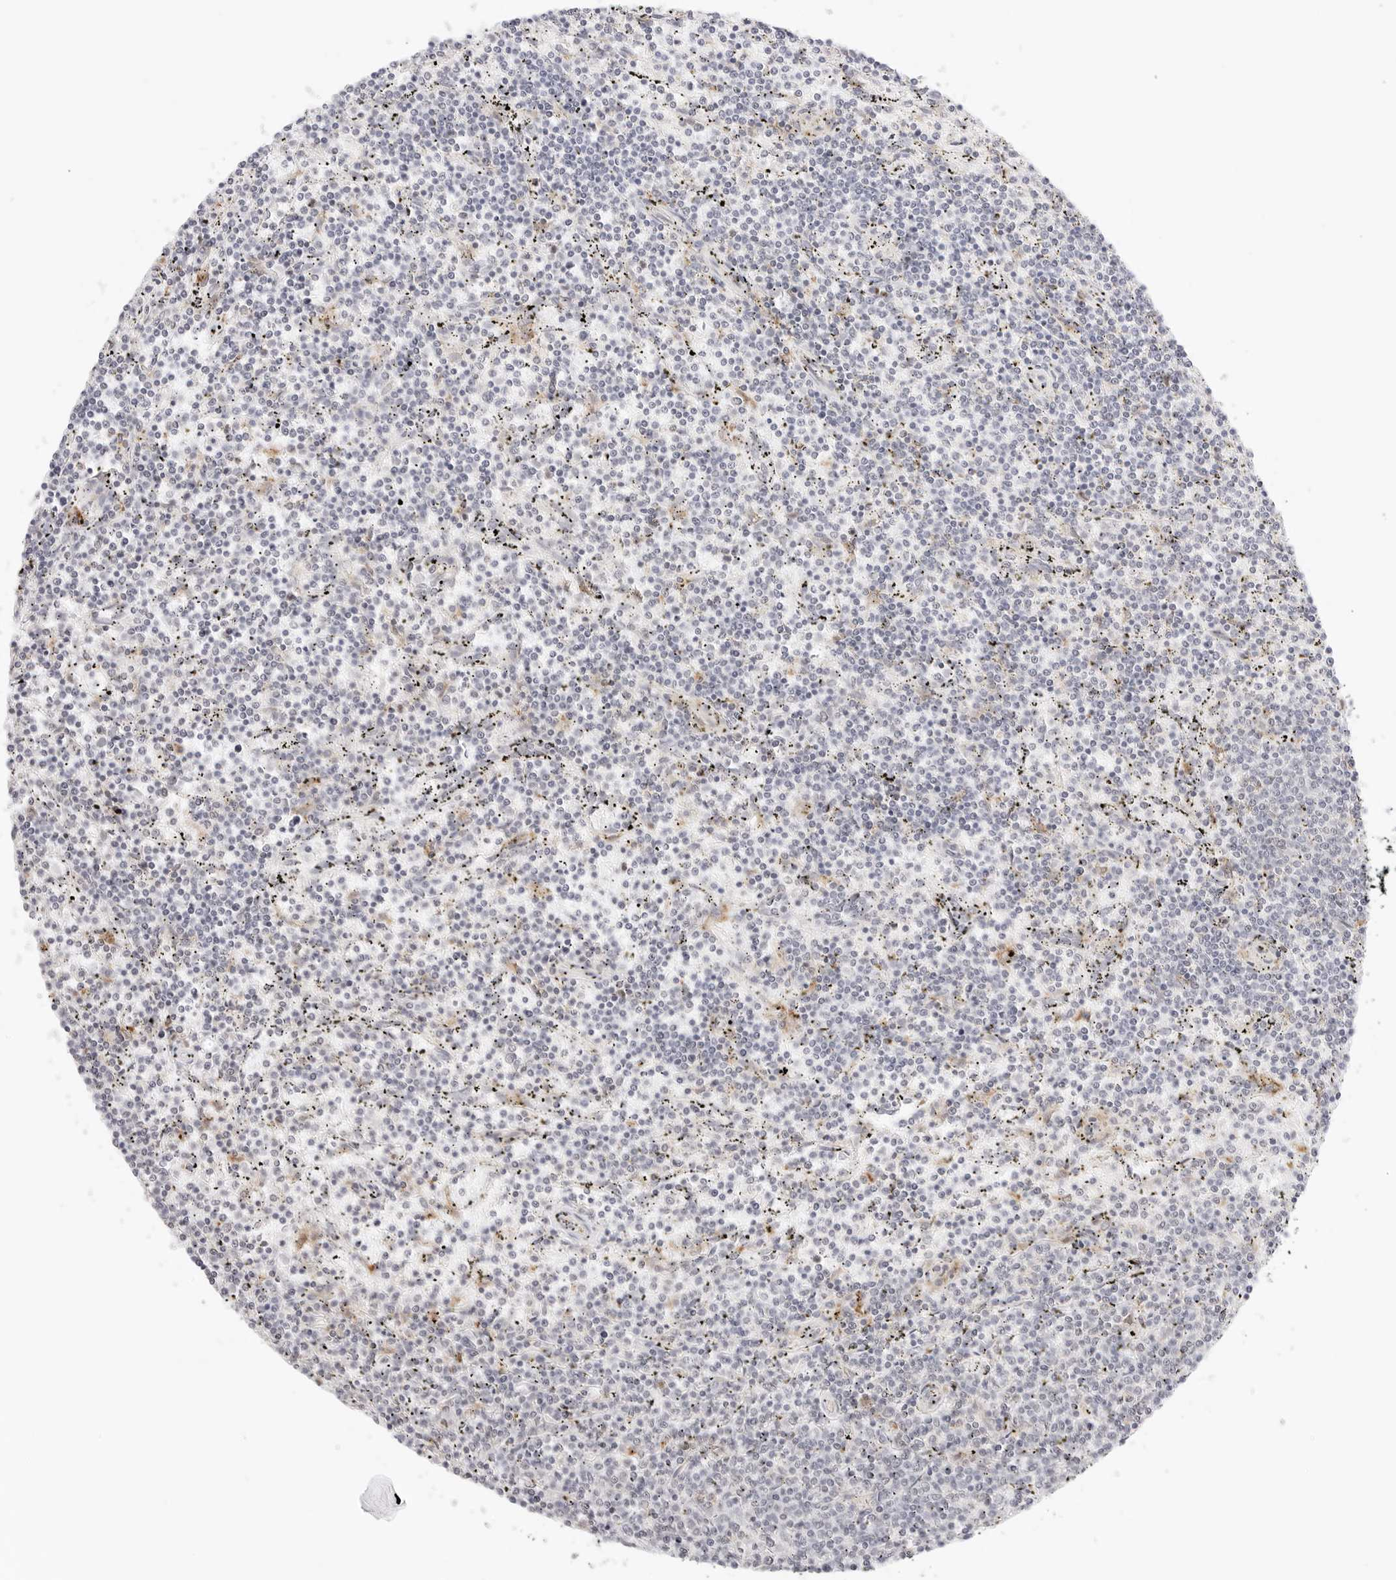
{"staining": {"intensity": "negative", "quantity": "none", "location": "none"}, "tissue": "lymphoma", "cell_type": "Tumor cells", "image_type": "cancer", "snomed": [{"axis": "morphology", "description": "Malignant lymphoma, non-Hodgkin's type, Low grade"}, {"axis": "topography", "description": "Spleen"}], "caption": "DAB (3,3'-diaminobenzidine) immunohistochemical staining of low-grade malignant lymphoma, non-Hodgkin's type demonstrates no significant staining in tumor cells.", "gene": "XKR4", "patient": {"sex": "female", "age": 50}}